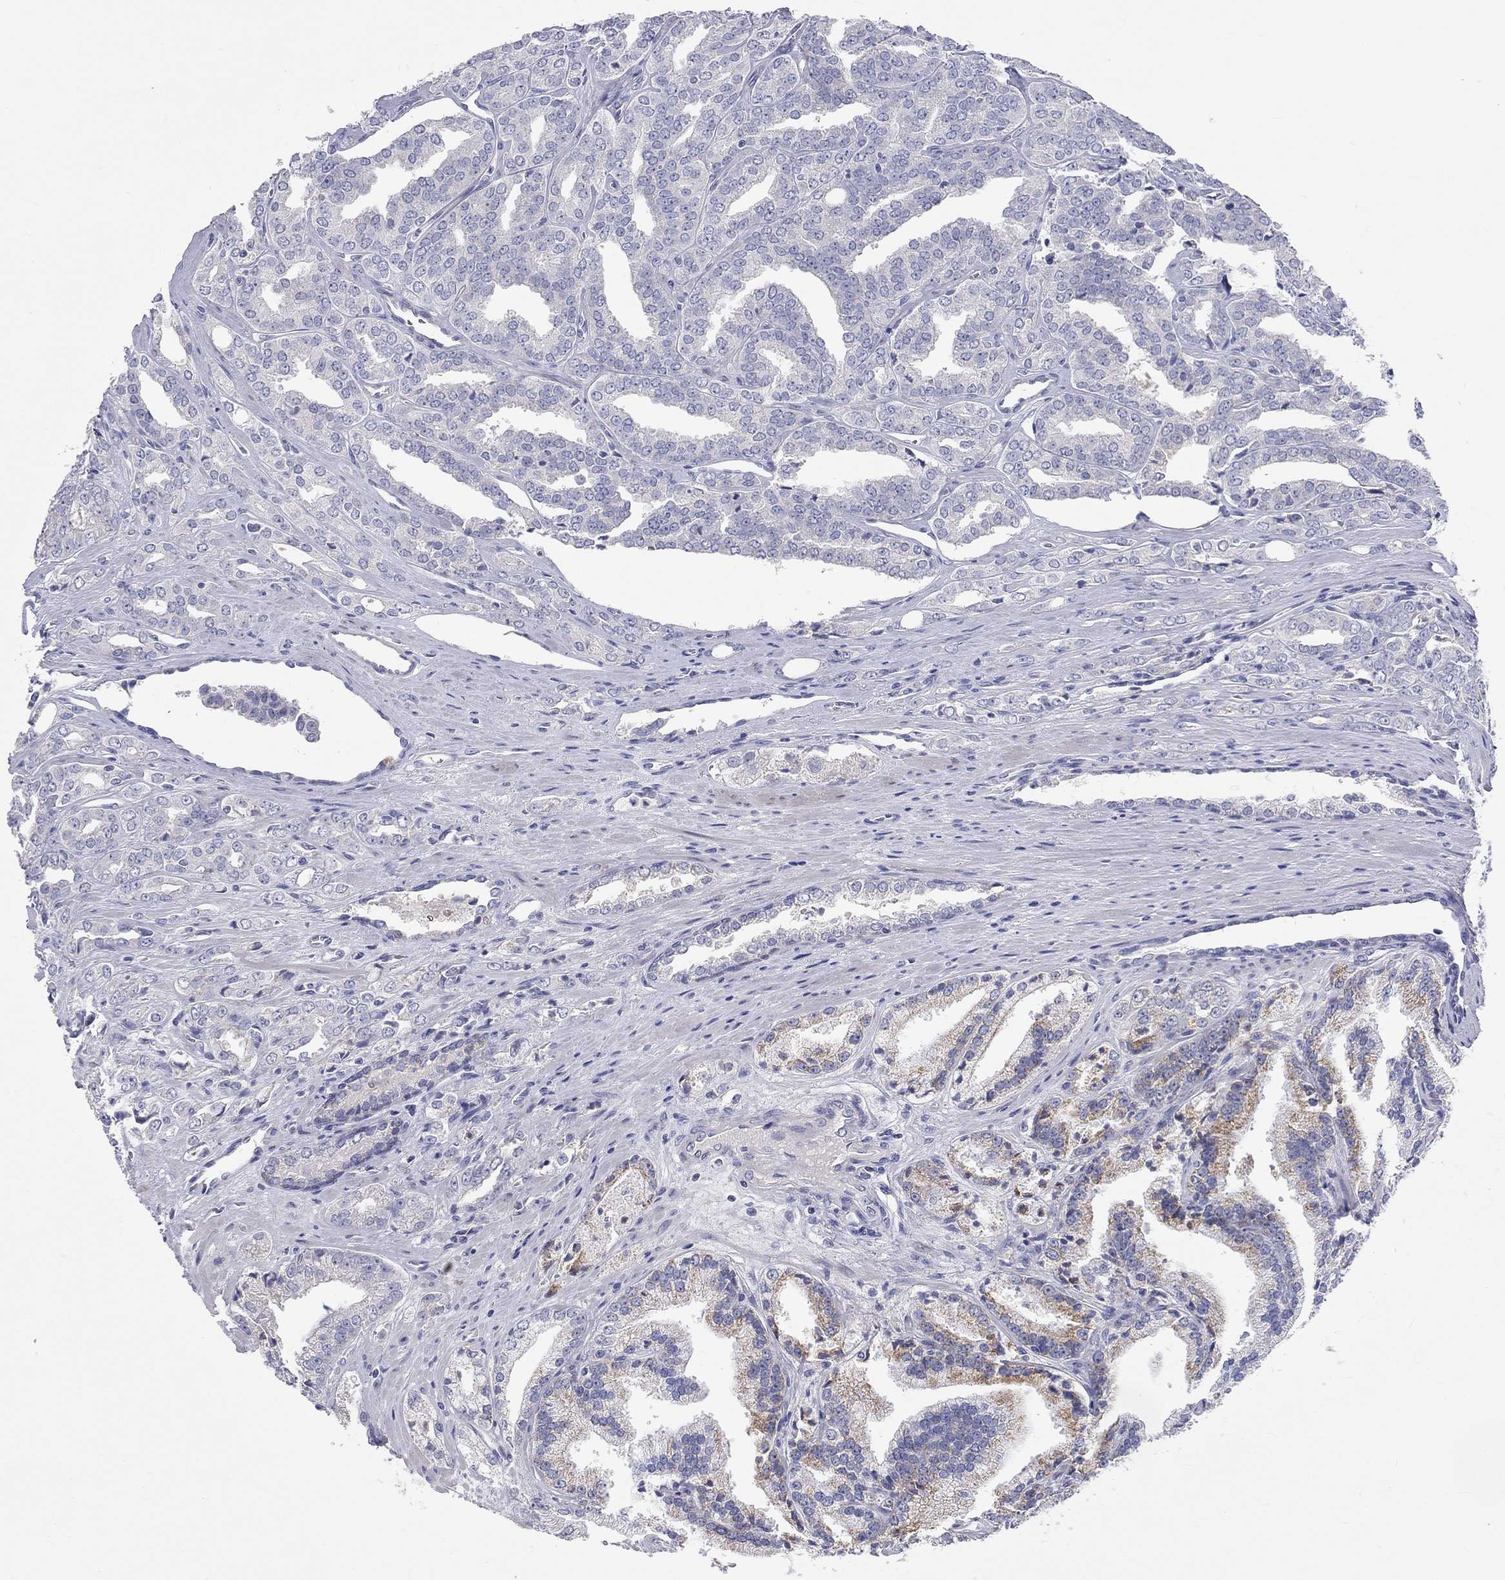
{"staining": {"intensity": "moderate", "quantity": "<25%", "location": "cytoplasmic/membranous"}, "tissue": "prostate cancer", "cell_type": "Tumor cells", "image_type": "cancer", "snomed": [{"axis": "morphology", "description": "Adenocarcinoma, NOS"}, {"axis": "morphology", "description": "Adenocarcinoma, High grade"}, {"axis": "topography", "description": "Prostate"}], "caption": "Prostate adenocarcinoma tissue reveals moderate cytoplasmic/membranous expression in approximately <25% of tumor cells", "gene": "RCAN1", "patient": {"sex": "male", "age": 70}}